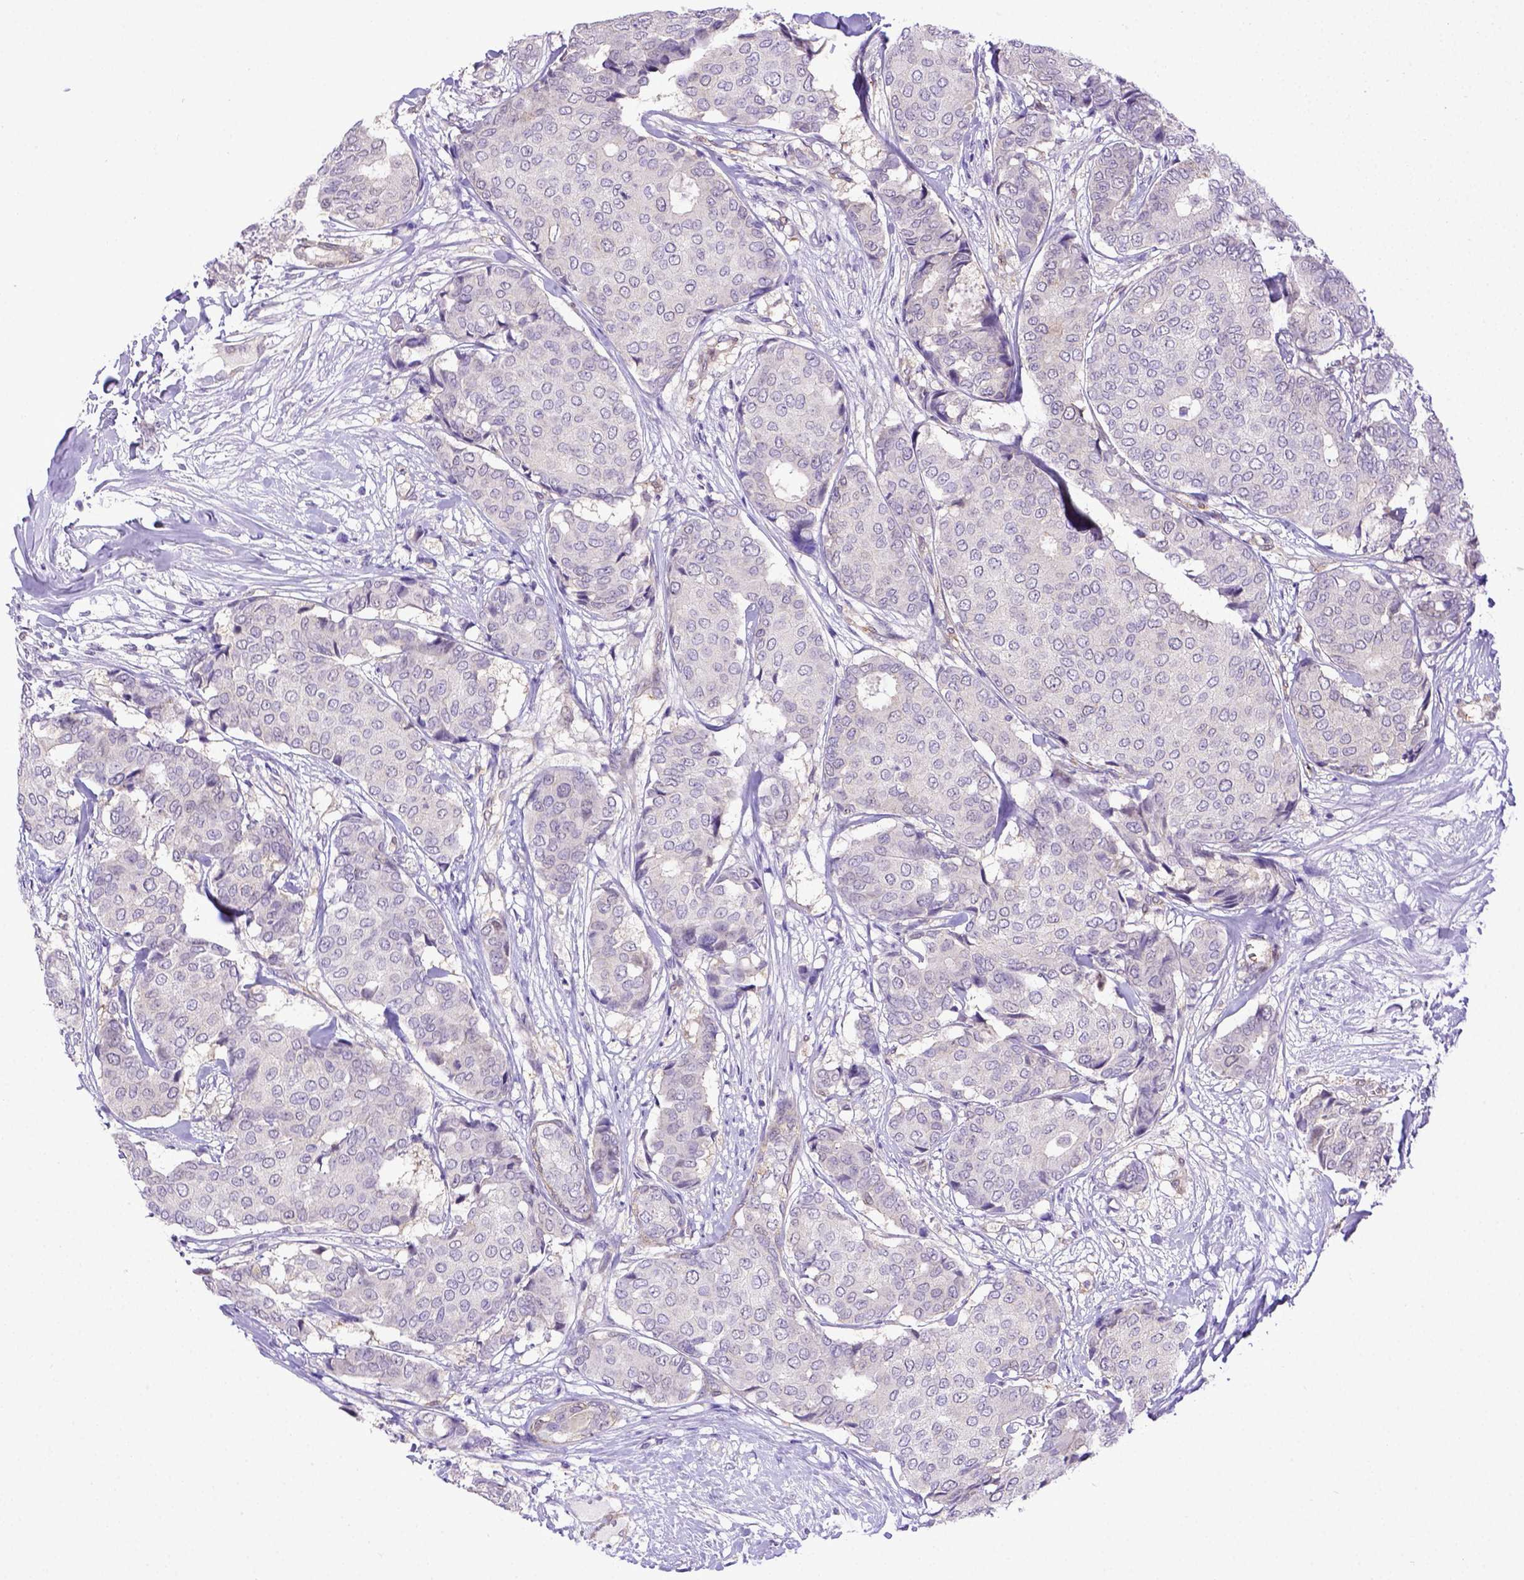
{"staining": {"intensity": "negative", "quantity": "none", "location": "none"}, "tissue": "breast cancer", "cell_type": "Tumor cells", "image_type": "cancer", "snomed": [{"axis": "morphology", "description": "Duct carcinoma"}, {"axis": "topography", "description": "Breast"}], "caption": "This image is of intraductal carcinoma (breast) stained with immunohistochemistry (IHC) to label a protein in brown with the nuclei are counter-stained blue. There is no expression in tumor cells.", "gene": "BTN1A1", "patient": {"sex": "female", "age": 75}}